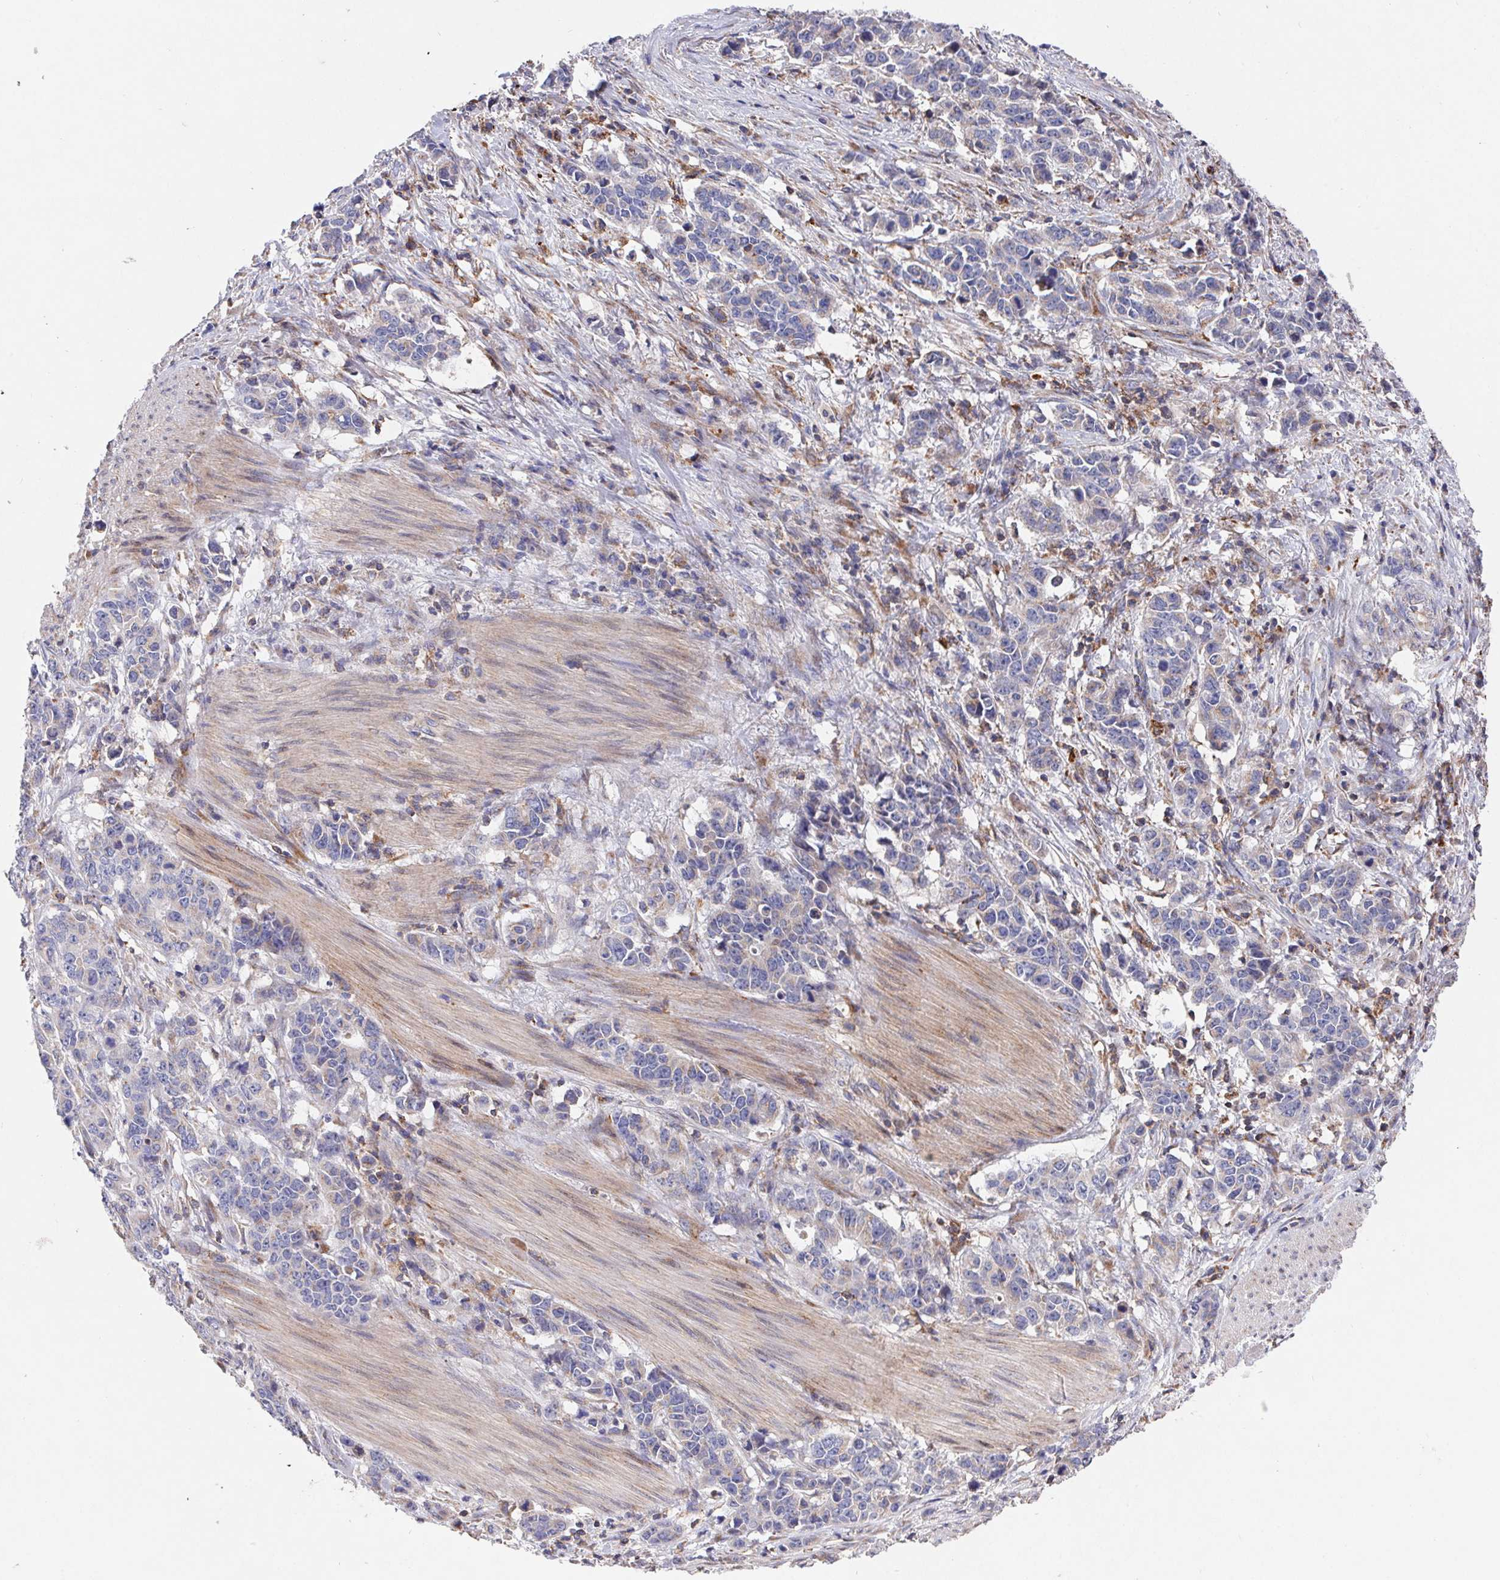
{"staining": {"intensity": "negative", "quantity": "none", "location": "none"}, "tissue": "stomach cancer", "cell_type": "Tumor cells", "image_type": "cancer", "snomed": [{"axis": "morphology", "description": "Adenocarcinoma, NOS"}, {"axis": "topography", "description": "Stomach, upper"}], "caption": "Protein analysis of stomach cancer (adenocarcinoma) demonstrates no significant staining in tumor cells.", "gene": "FAM241A", "patient": {"sex": "male", "age": 69}}